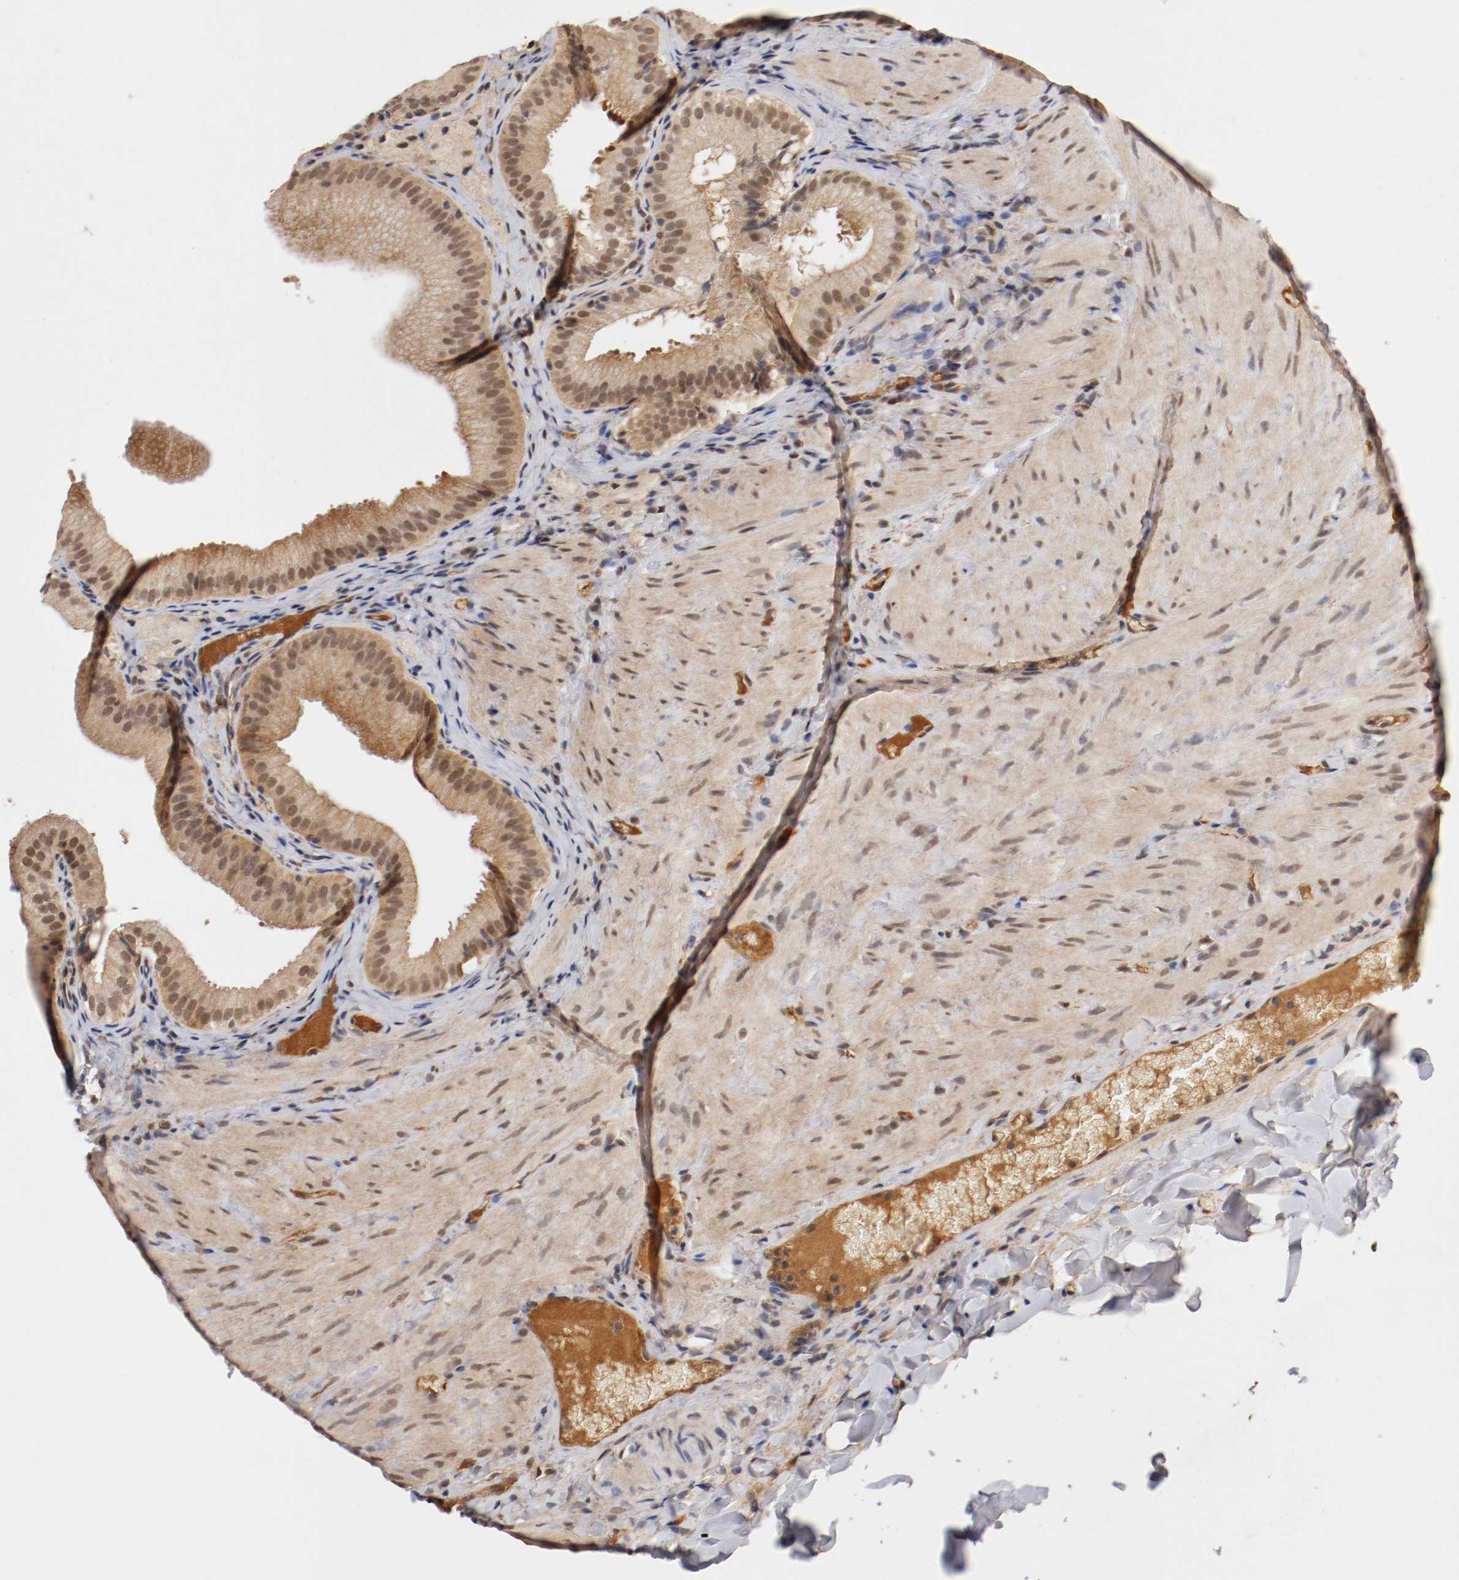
{"staining": {"intensity": "moderate", "quantity": ">75%", "location": "cytoplasmic/membranous,nuclear"}, "tissue": "gallbladder", "cell_type": "Glandular cells", "image_type": "normal", "snomed": [{"axis": "morphology", "description": "Normal tissue, NOS"}, {"axis": "topography", "description": "Gallbladder"}], "caption": "Immunohistochemical staining of normal human gallbladder demonstrates >75% levels of moderate cytoplasmic/membranous,nuclear protein staining in about >75% of glandular cells.", "gene": "DNMT3B", "patient": {"sex": "female", "age": 24}}